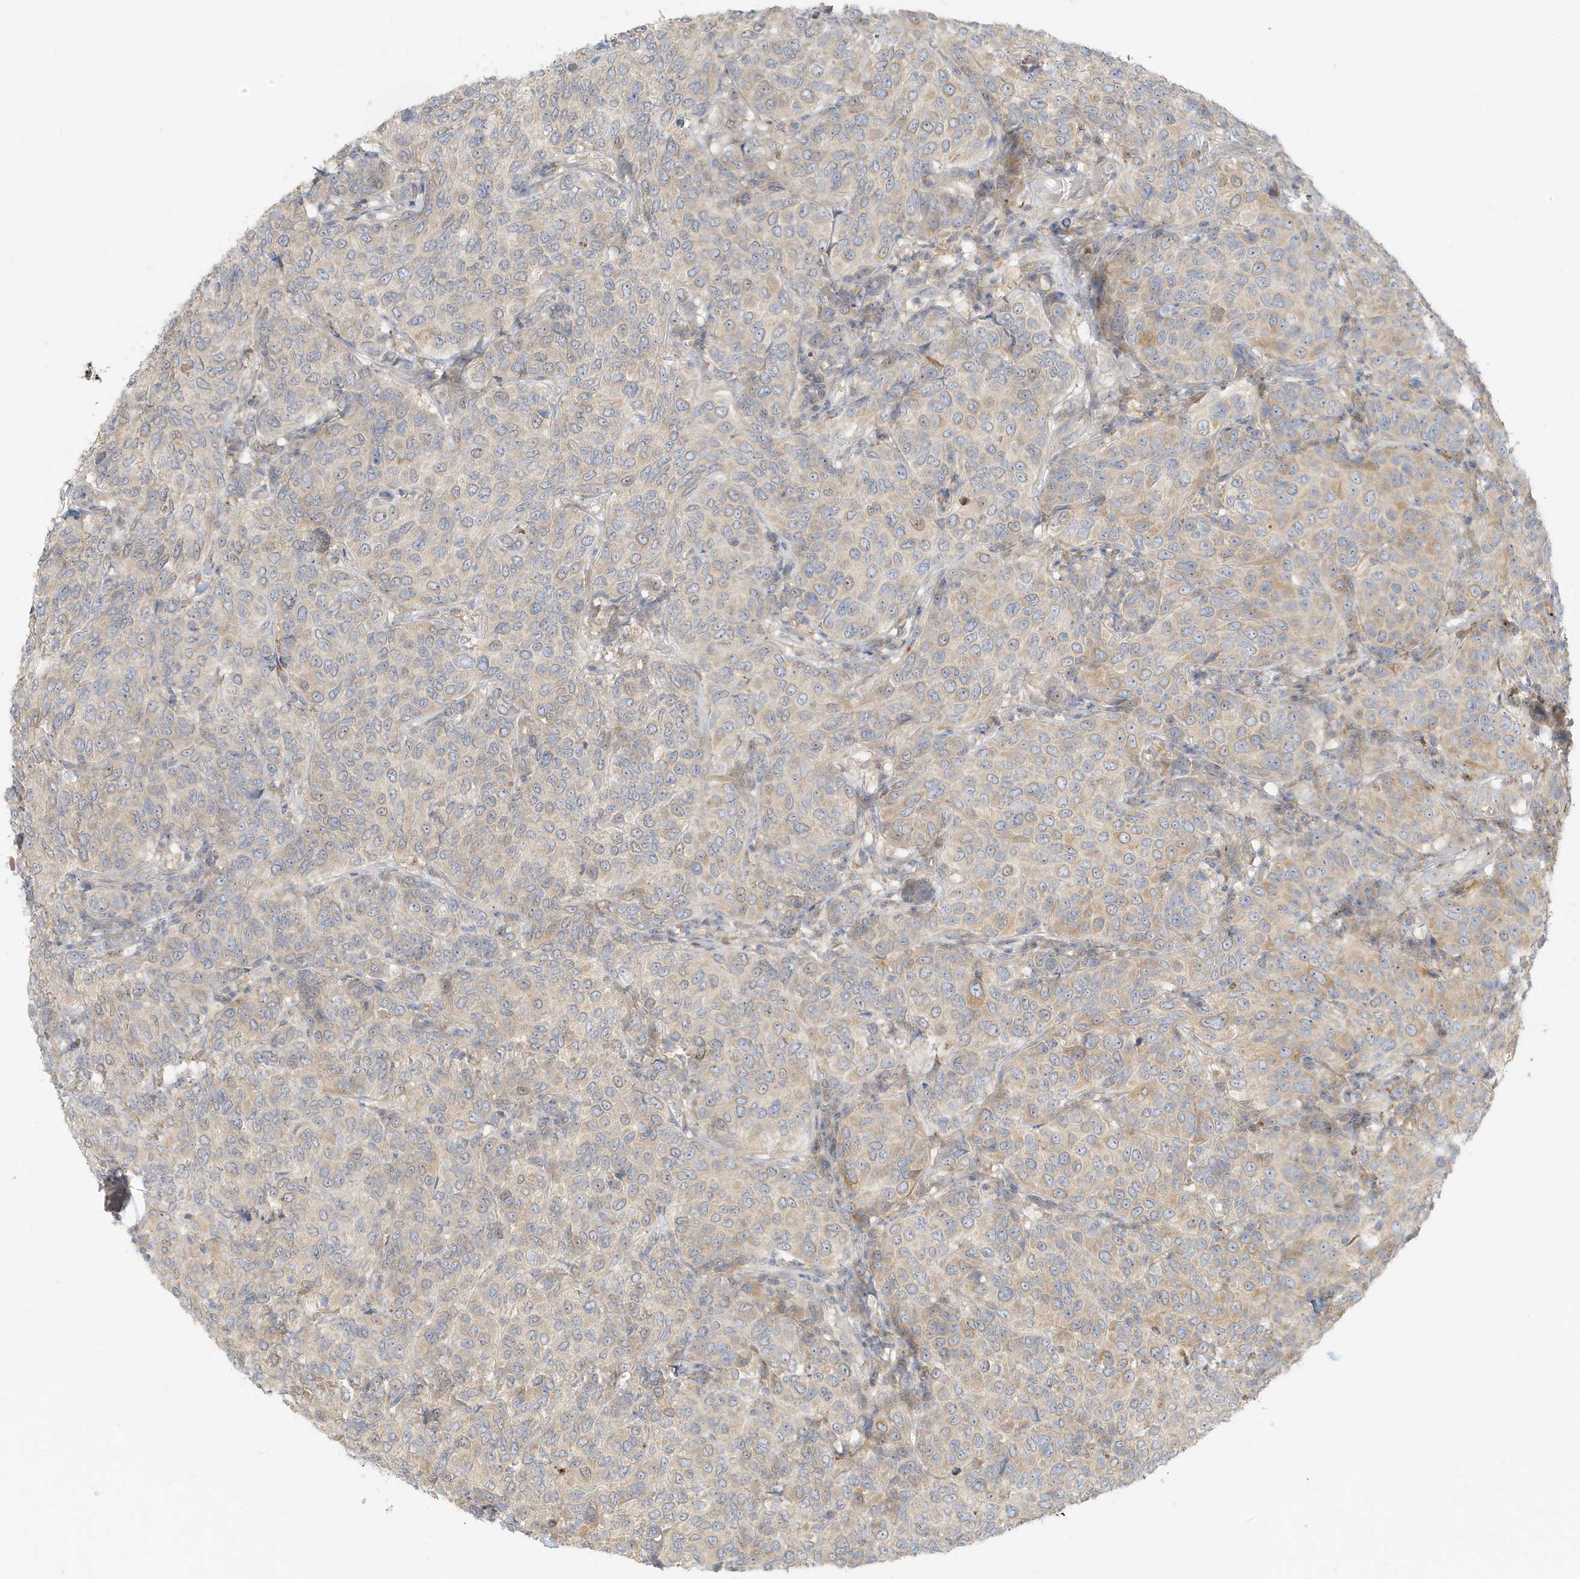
{"staining": {"intensity": "weak", "quantity": "<25%", "location": "cytoplasmic/membranous"}, "tissue": "breast cancer", "cell_type": "Tumor cells", "image_type": "cancer", "snomed": [{"axis": "morphology", "description": "Duct carcinoma"}, {"axis": "topography", "description": "Breast"}], "caption": "Human breast cancer stained for a protein using immunohistochemistry exhibits no positivity in tumor cells.", "gene": "MCOLN1", "patient": {"sex": "female", "age": 55}}